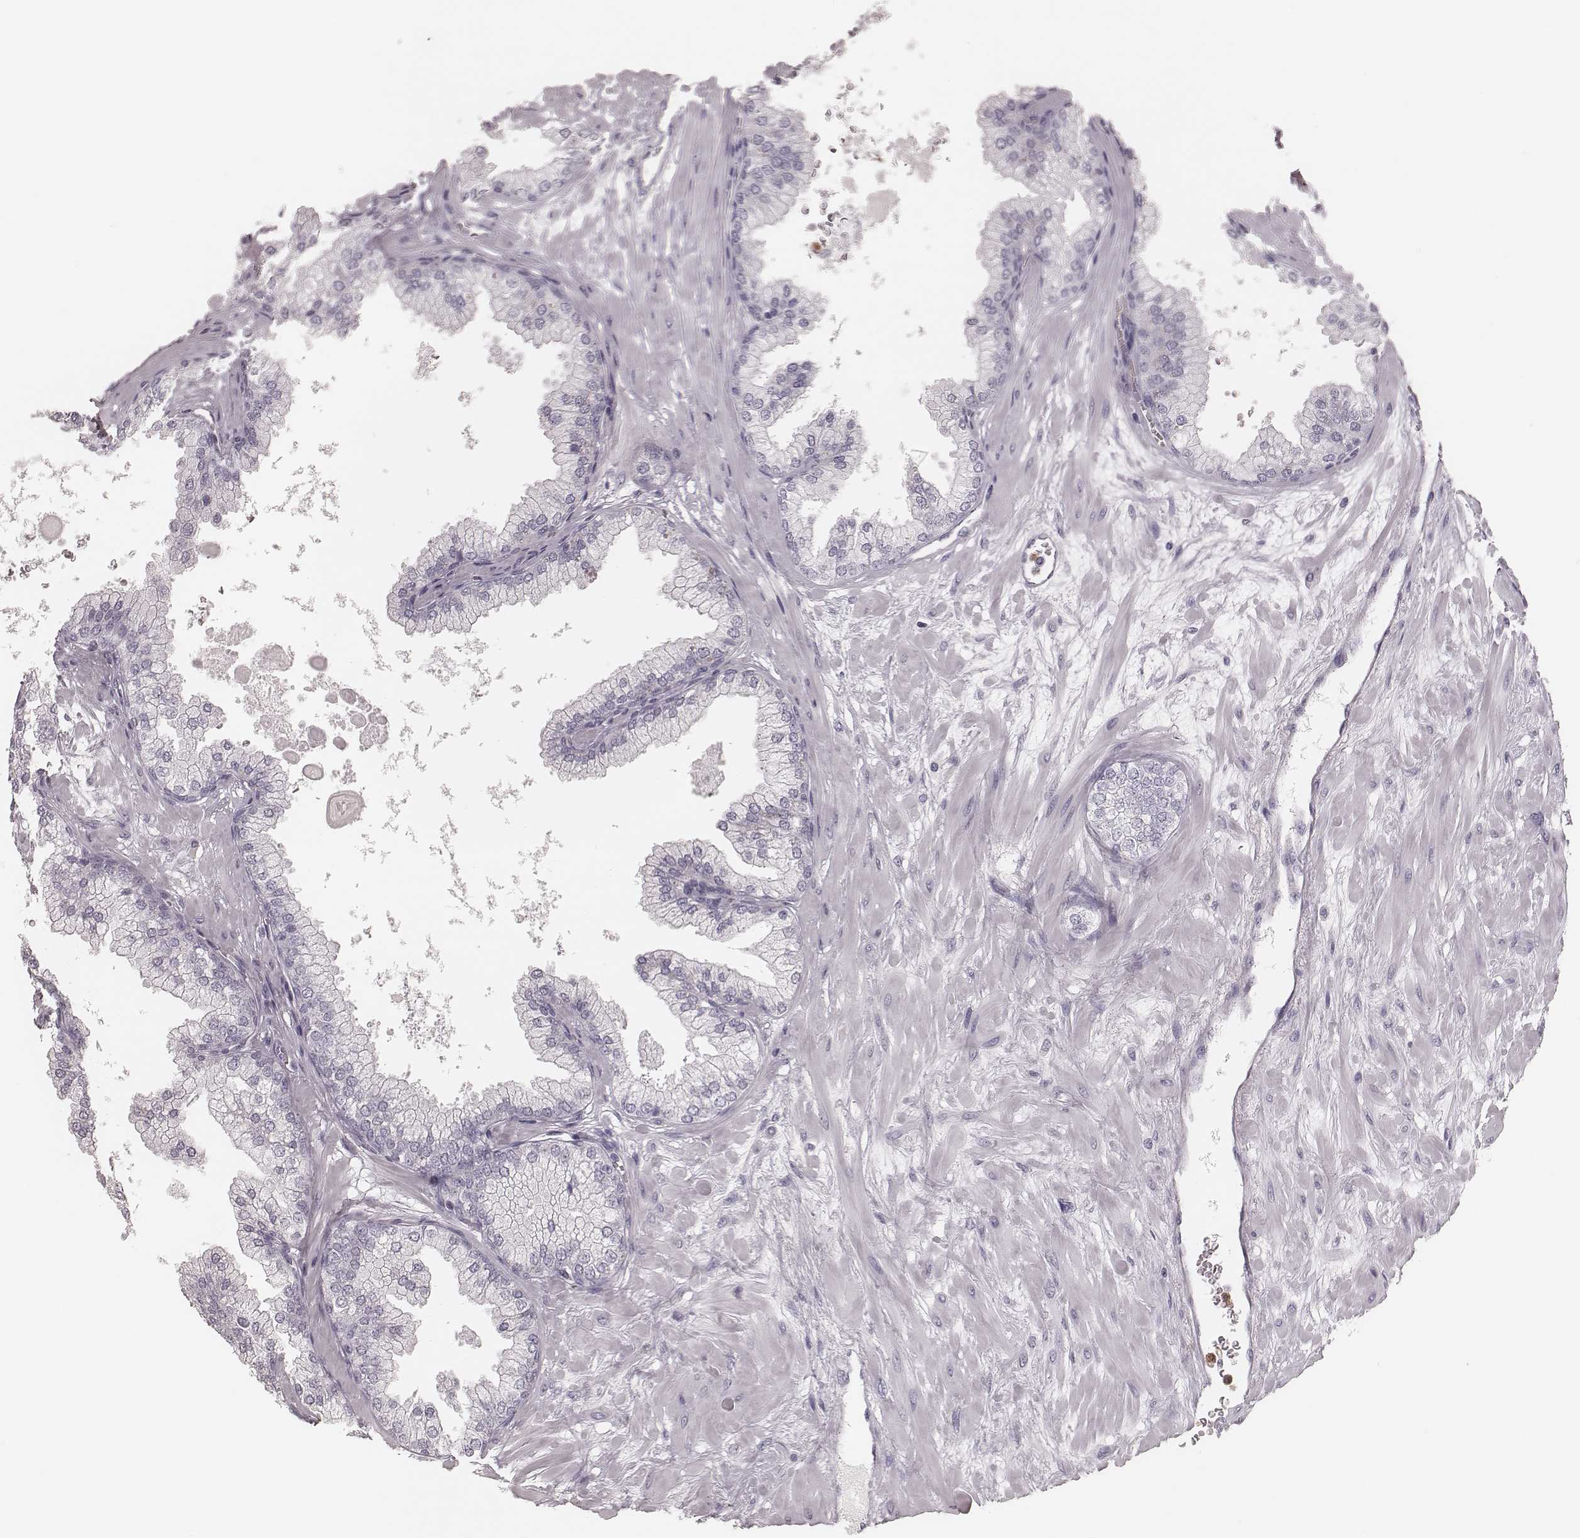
{"staining": {"intensity": "negative", "quantity": "none", "location": "none"}, "tissue": "prostate", "cell_type": "Glandular cells", "image_type": "normal", "snomed": [{"axis": "morphology", "description": "Normal tissue, NOS"}, {"axis": "topography", "description": "Prostate"}, {"axis": "topography", "description": "Peripheral nerve tissue"}], "caption": "Protein analysis of unremarkable prostate exhibits no significant positivity in glandular cells. The staining was performed using DAB to visualize the protein expression in brown, while the nuclei were stained in blue with hematoxylin (Magnification: 20x).", "gene": "ELANE", "patient": {"sex": "male", "age": 61}}